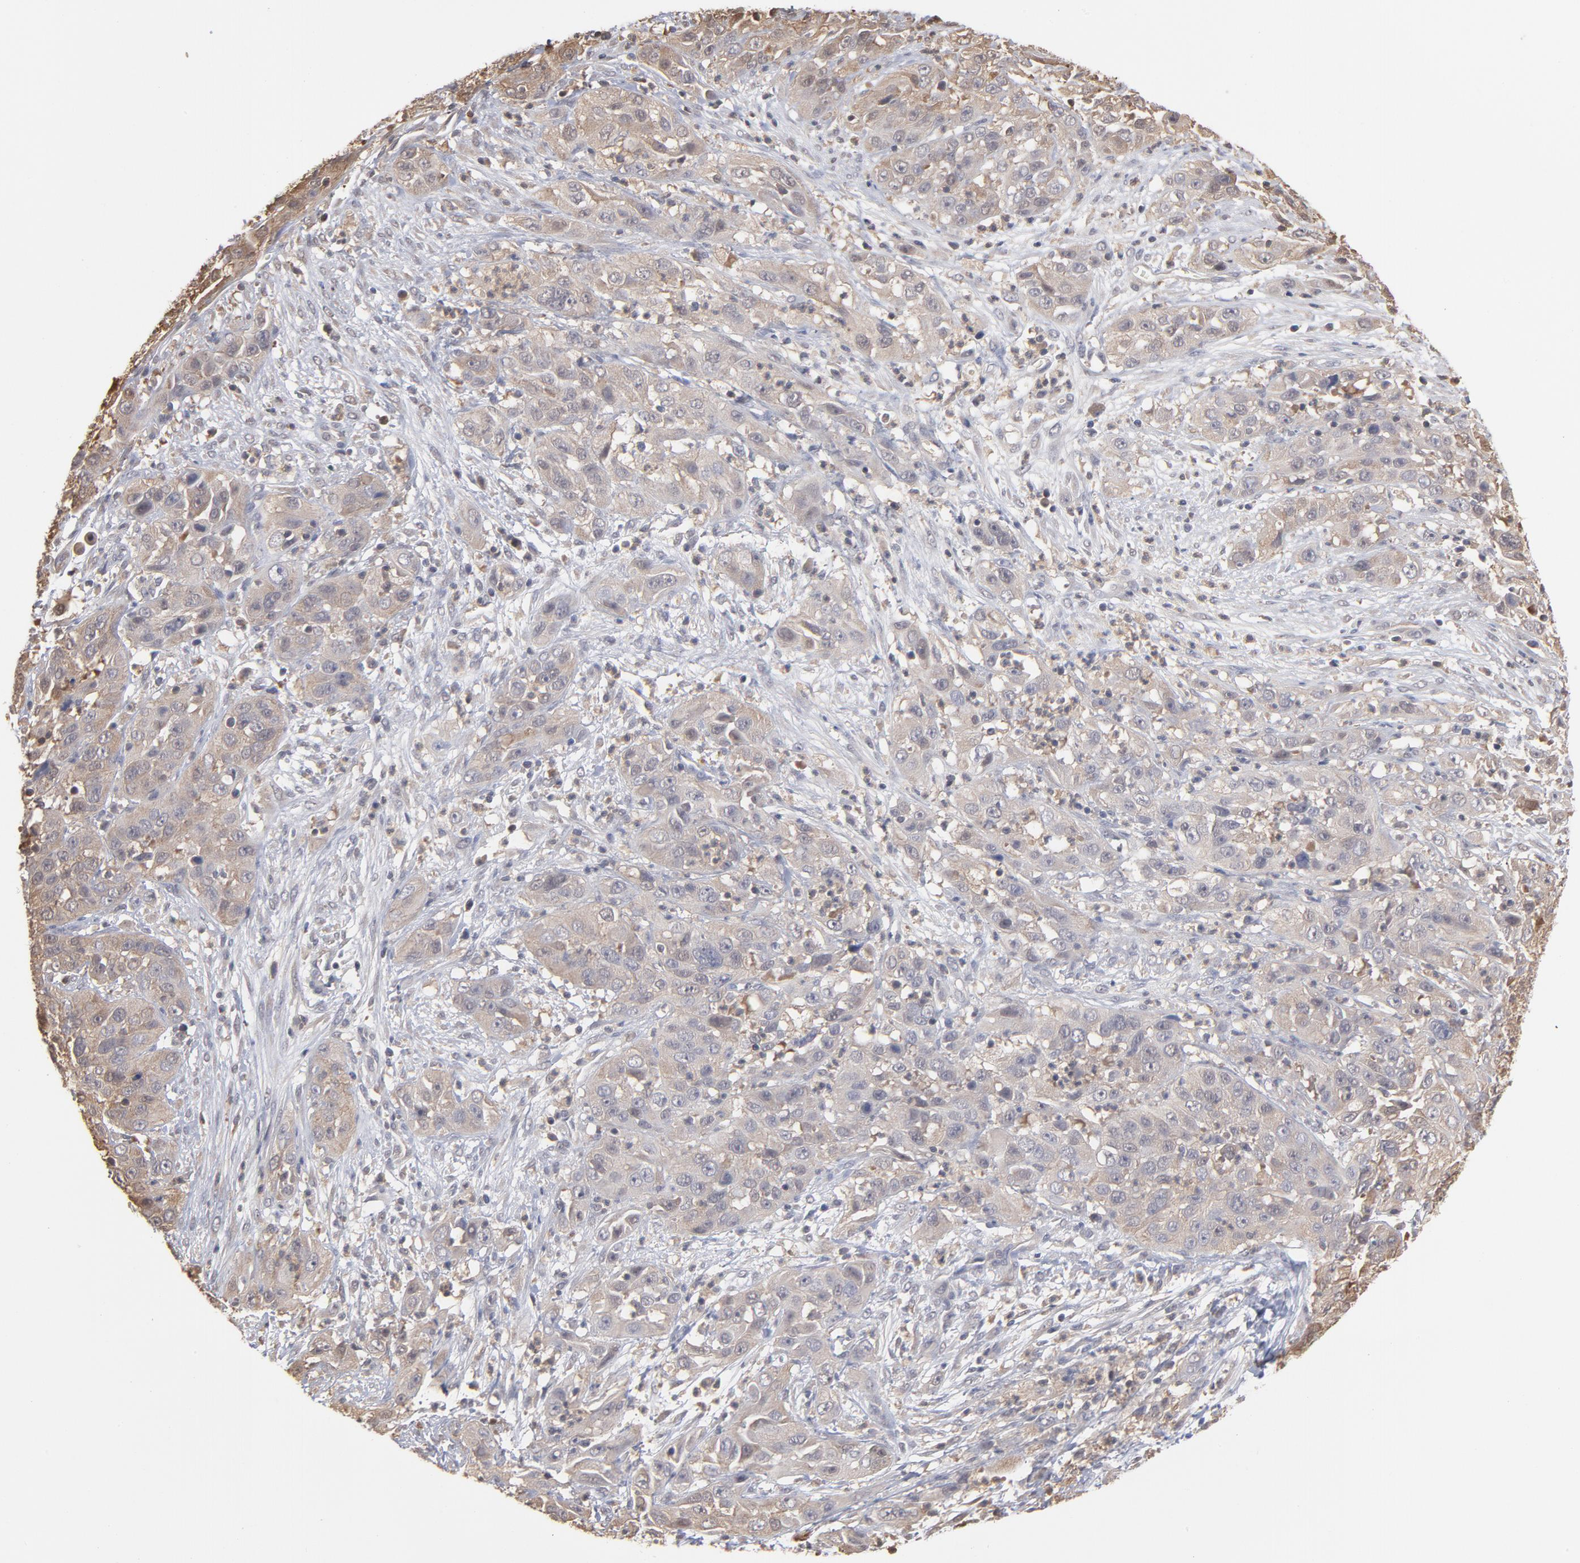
{"staining": {"intensity": "weak", "quantity": "25%-75%", "location": "cytoplasmic/membranous"}, "tissue": "cervical cancer", "cell_type": "Tumor cells", "image_type": "cancer", "snomed": [{"axis": "morphology", "description": "Squamous cell carcinoma, NOS"}, {"axis": "topography", "description": "Cervix"}], "caption": "Immunohistochemistry (IHC) staining of cervical cancer (squamous cell carcinoma), which exhibits low levels of weak cytoplasmic/membranous positivity in approximately 25%-75% of tumor cells indicating weak cytoplasmic/membranous protein staining. The staining was performed using DAB (3,3'-diaminobenzidine) (brown) for protein detection and nuclei were counterstained in hematoxylin (blue).", "gene": "MAP2K2", "patient": {"sex": "female", "age": 32}}